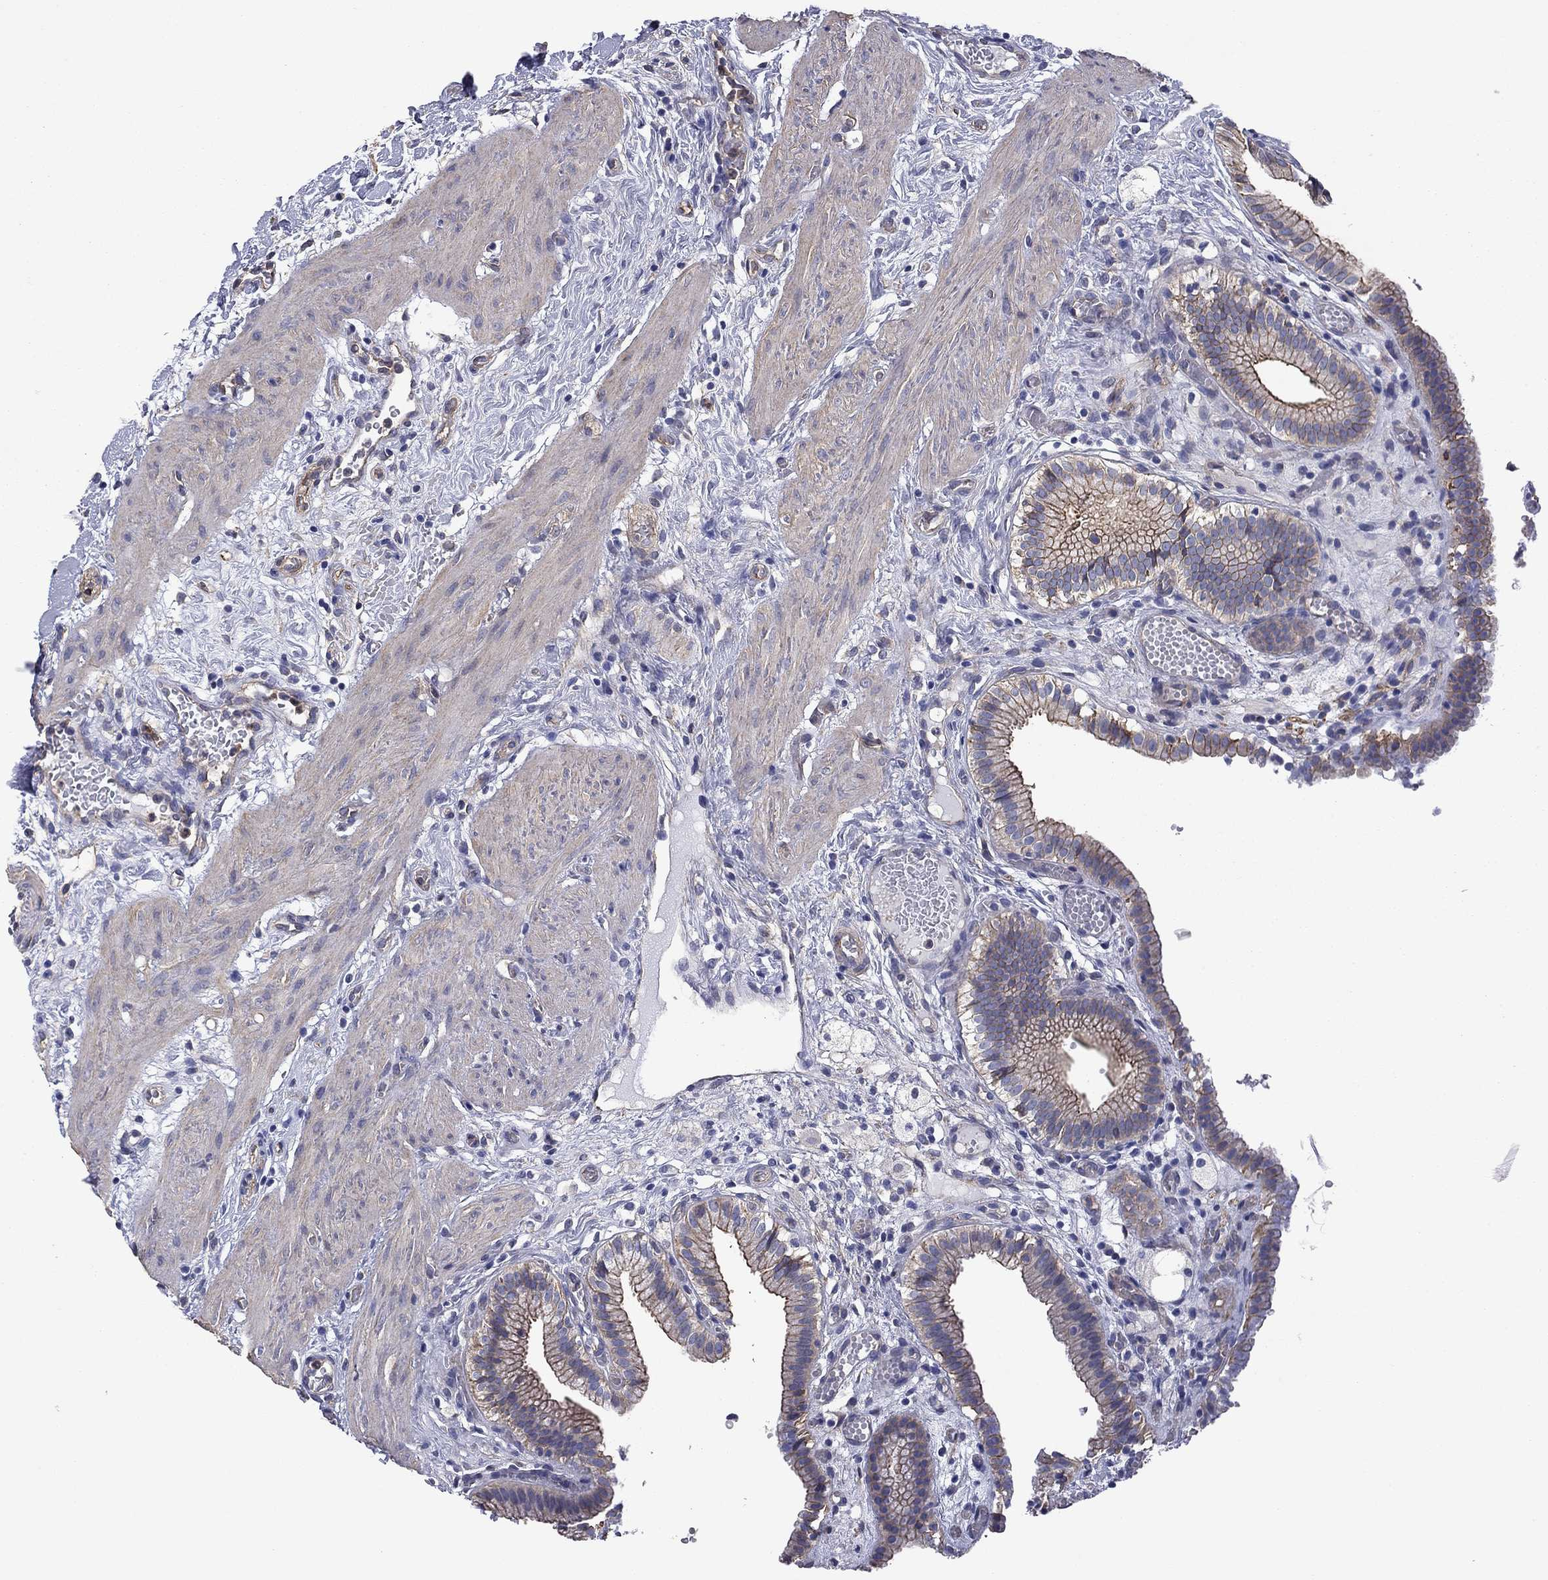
{"staining": {"intensity": "strong", "quantity": "25%-75%", "location": "cytoplasmic/membranous"}, "tissue": "gallbladder", "cell_type": "Glandular cells", "image_type": "normal", "snomed": [{"axis": "morphology", "description": "Normal tissue, NOS"}, {"axis": "topography", "description": "Gallbladder"}], "caption": "Brown immunohistochemical staining in benign human gallbladder displays strong cytoplasmic/membranous staining in about 25%-75% of glandular cells. The protein is stained brown, and the nuclei are stained in blue (DAB IHC with brightfield microscopy, high magnification).", "gene": "TCHH", "patient": {"sex": "female", "age": 24}}